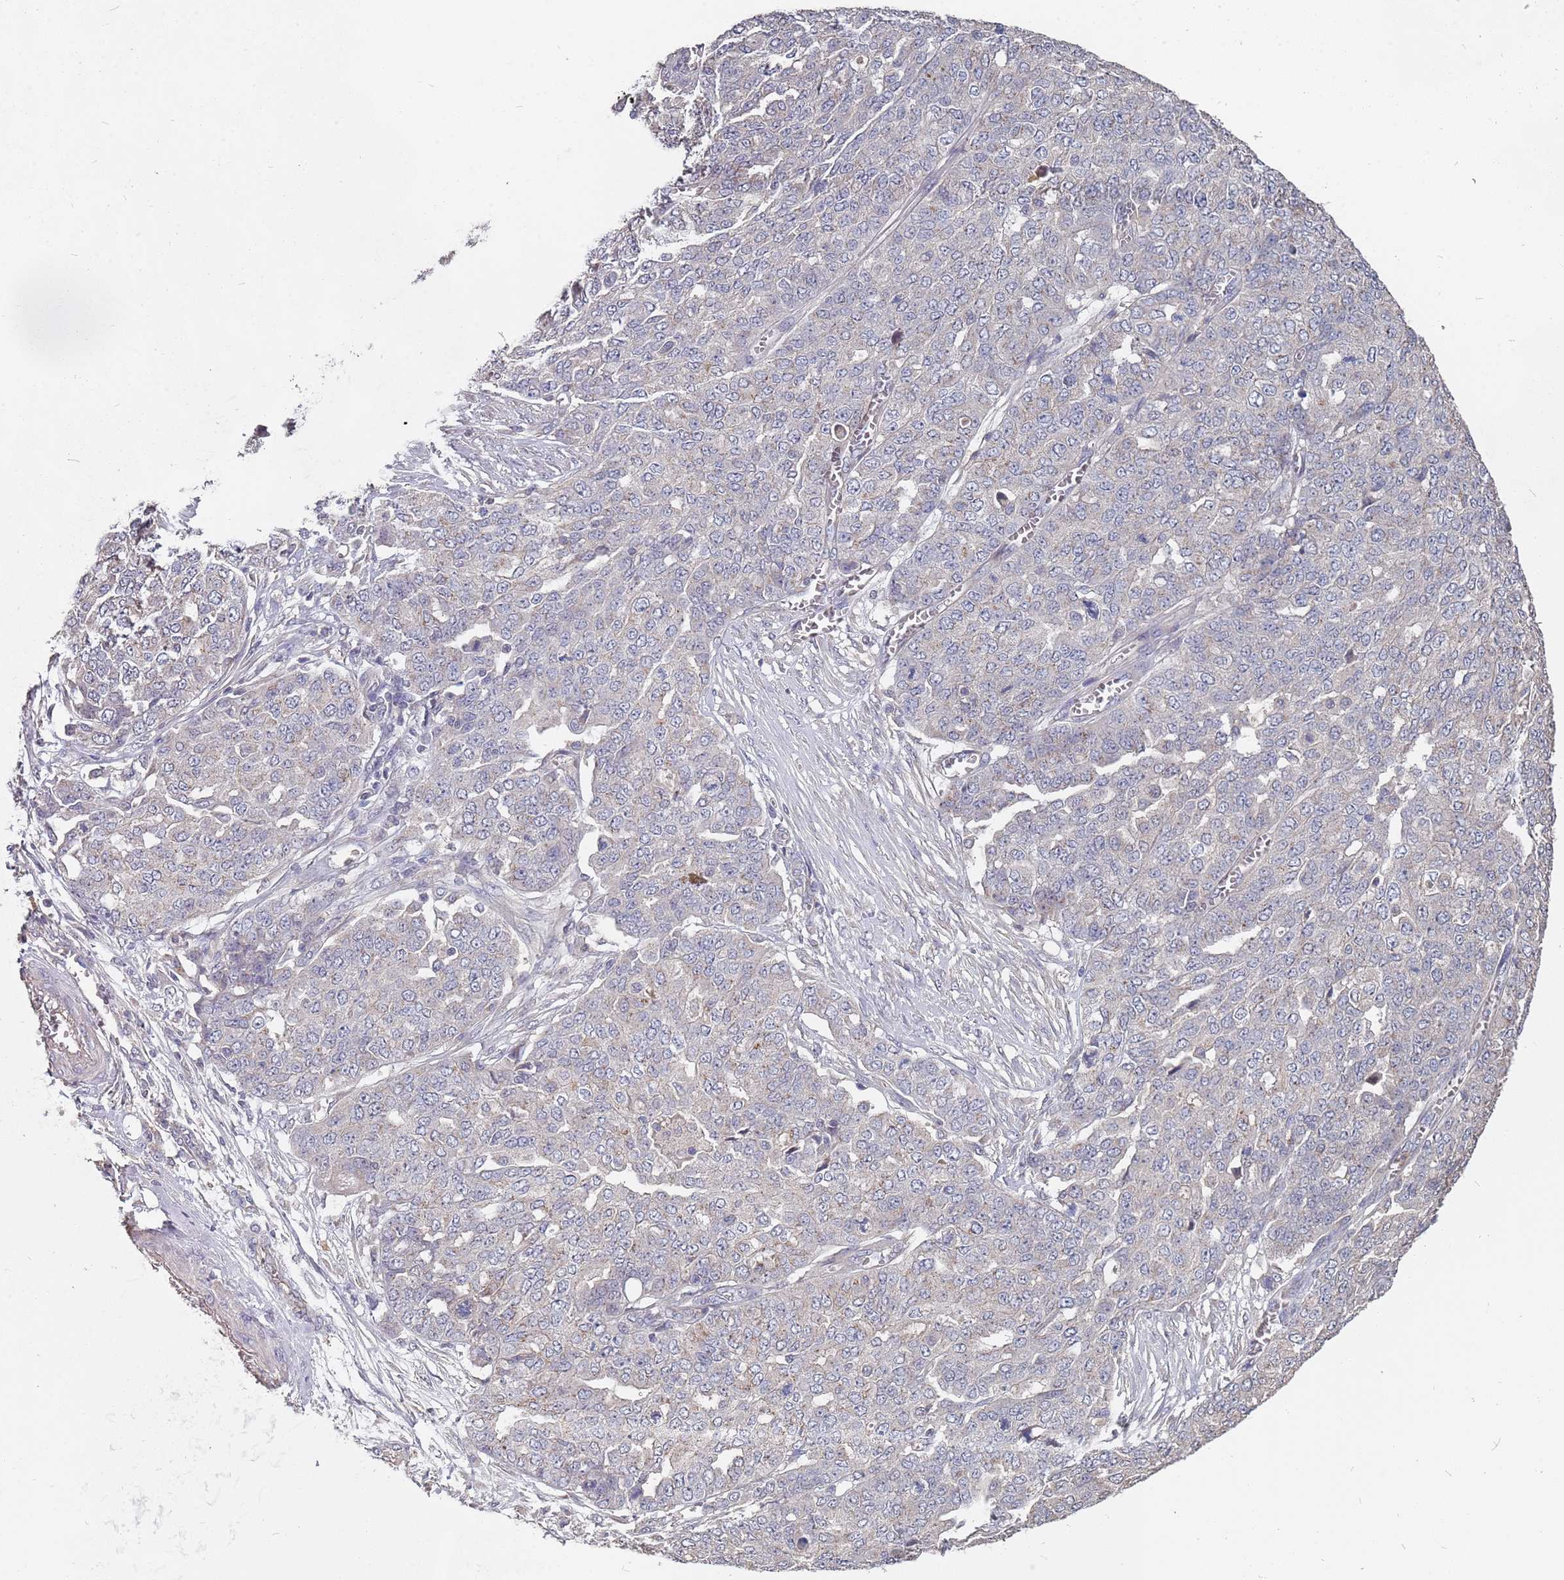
{"staining": {"intensity": "negative", "quantity": "none", "location": "none"}, "tissue": "ovarian cancer", "cell_type": "Tumor cells", "image_type": "cancer", "snomed": [{"axis": "morphology", "description": "Cystadenocarcinoma, serous, NOS"}, {"axis": "topography", "description": "Soft tissue"}, {"axis": "topography", "description": "Ovary"}], "caption": "Immunohistochemical staining of human ovarian cancer shows no significant positivity in tumor cells.", "gene": "TCEANC2", "patient": {"sex": "female", "age": 57}}